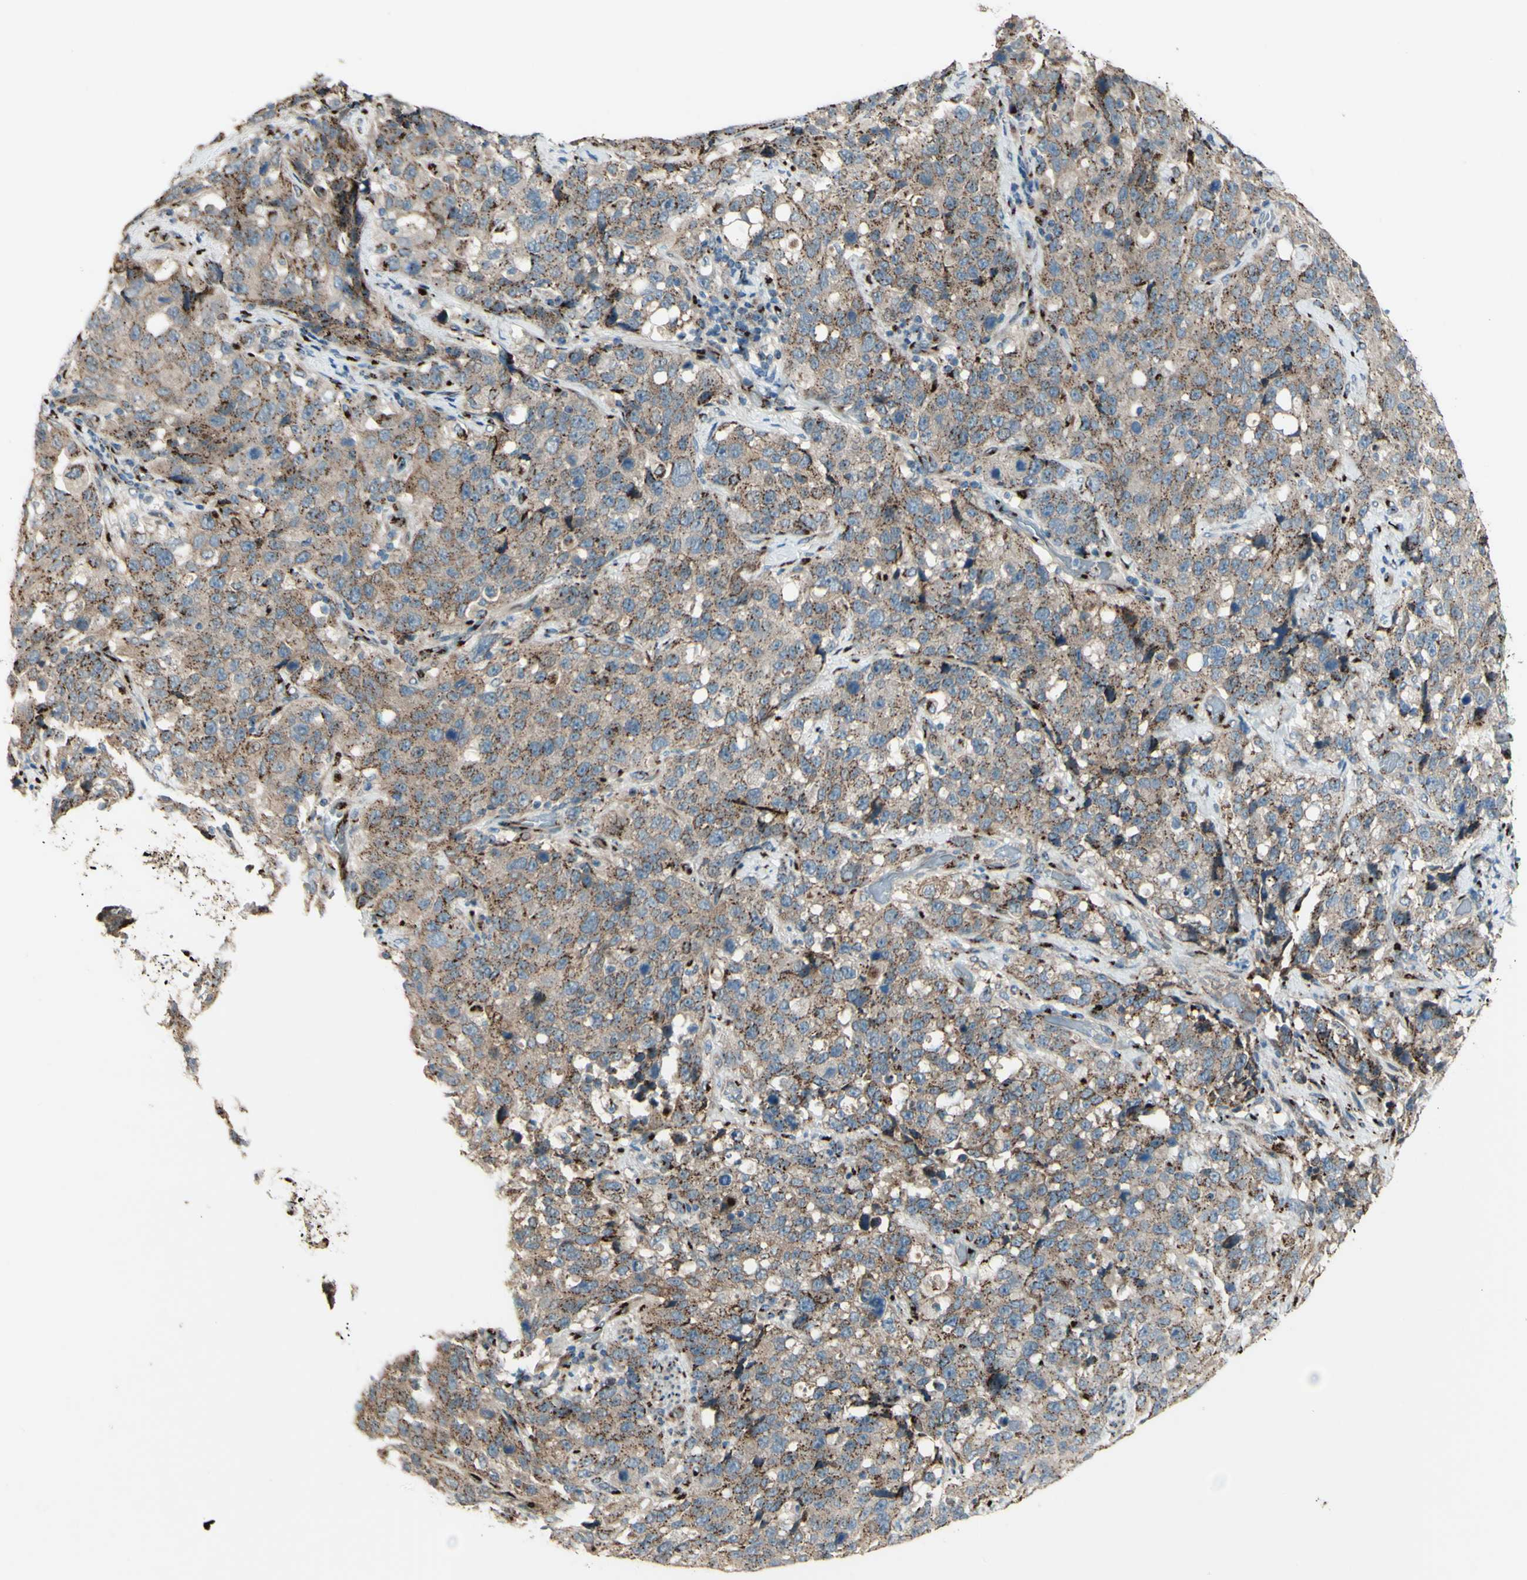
{"staining": {"intensity": "moderate", "quantity": ">75%", "location": "cytoplasmic/membranous"}, "tissue": "stomach cancer", "cell_type": "Tumor cells", "image_type": "cancer", "snomed": [{"axis": "morphology", "description": "Normal tissue, NOS"}, {"axis": "morphology", "description": "Adenocarcinoma, NOS"}, {"axis": "topography", "description": "Stomach"}], "caption": "This micrograph exhibits stomach cancer stained with IHC to label a protein in brown. The cytoplasmic/membranous of tumor cells show moderate positivity for the protein. Nuclei are counter-stained blue.", "gene": "BPNT2", "patient": {"sex": "male", "age": 48}}